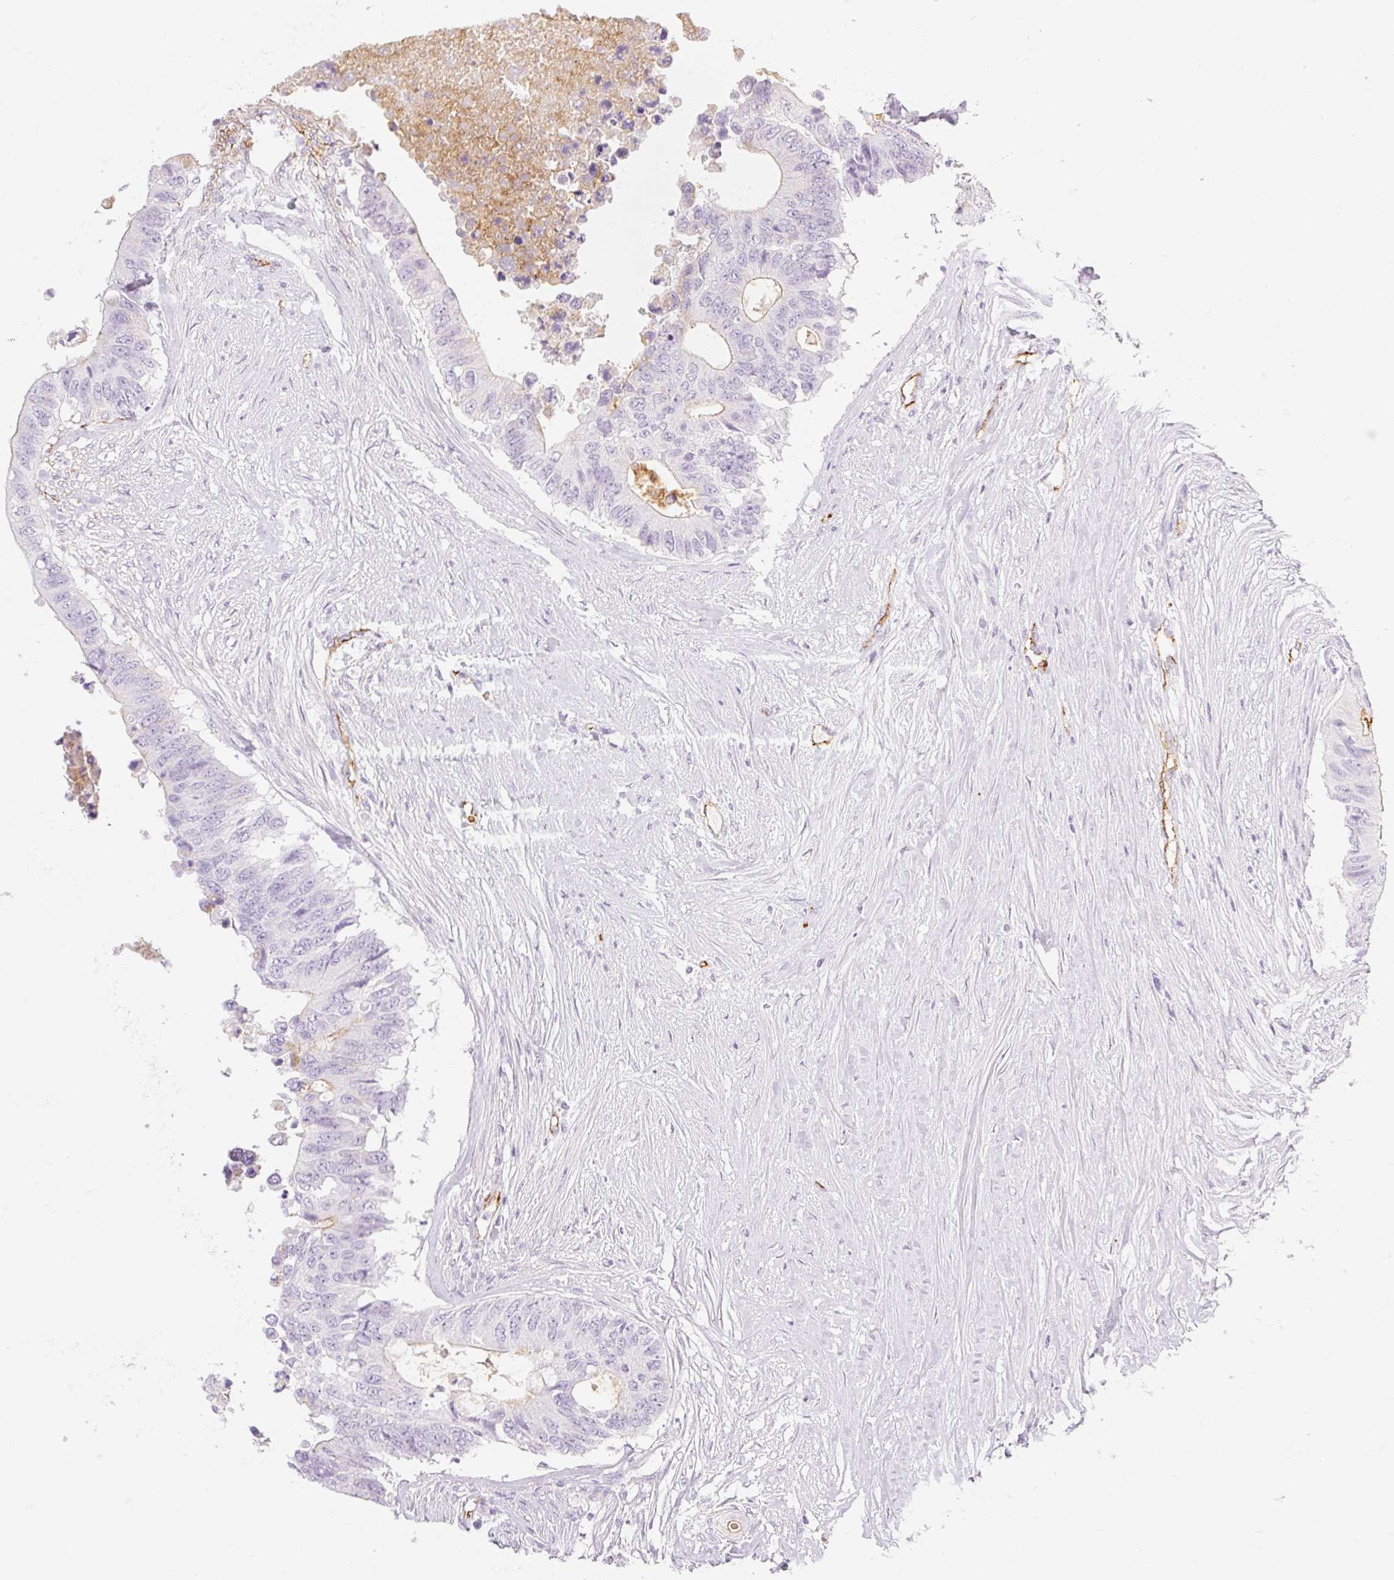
{"staining": {"intensity": "negative", "quantity": "none", "location": "none"}, "tissue": "colorectal cancer", "cell_type": "Tumor cells", "image_type": "cancer", "snomed": [{"axis": "morphology", "description": "Adenocarcinoma, NOS"}, {"axis": "topography", "description": "Colon"}], "caption": "This is an immunohistochemistry (IHC) micrograph of colorectal adenocarcinoma. There is no staining in tumor cells.", "gene": "TAF1L", "patient": {"sex": "male", "age": 71}}